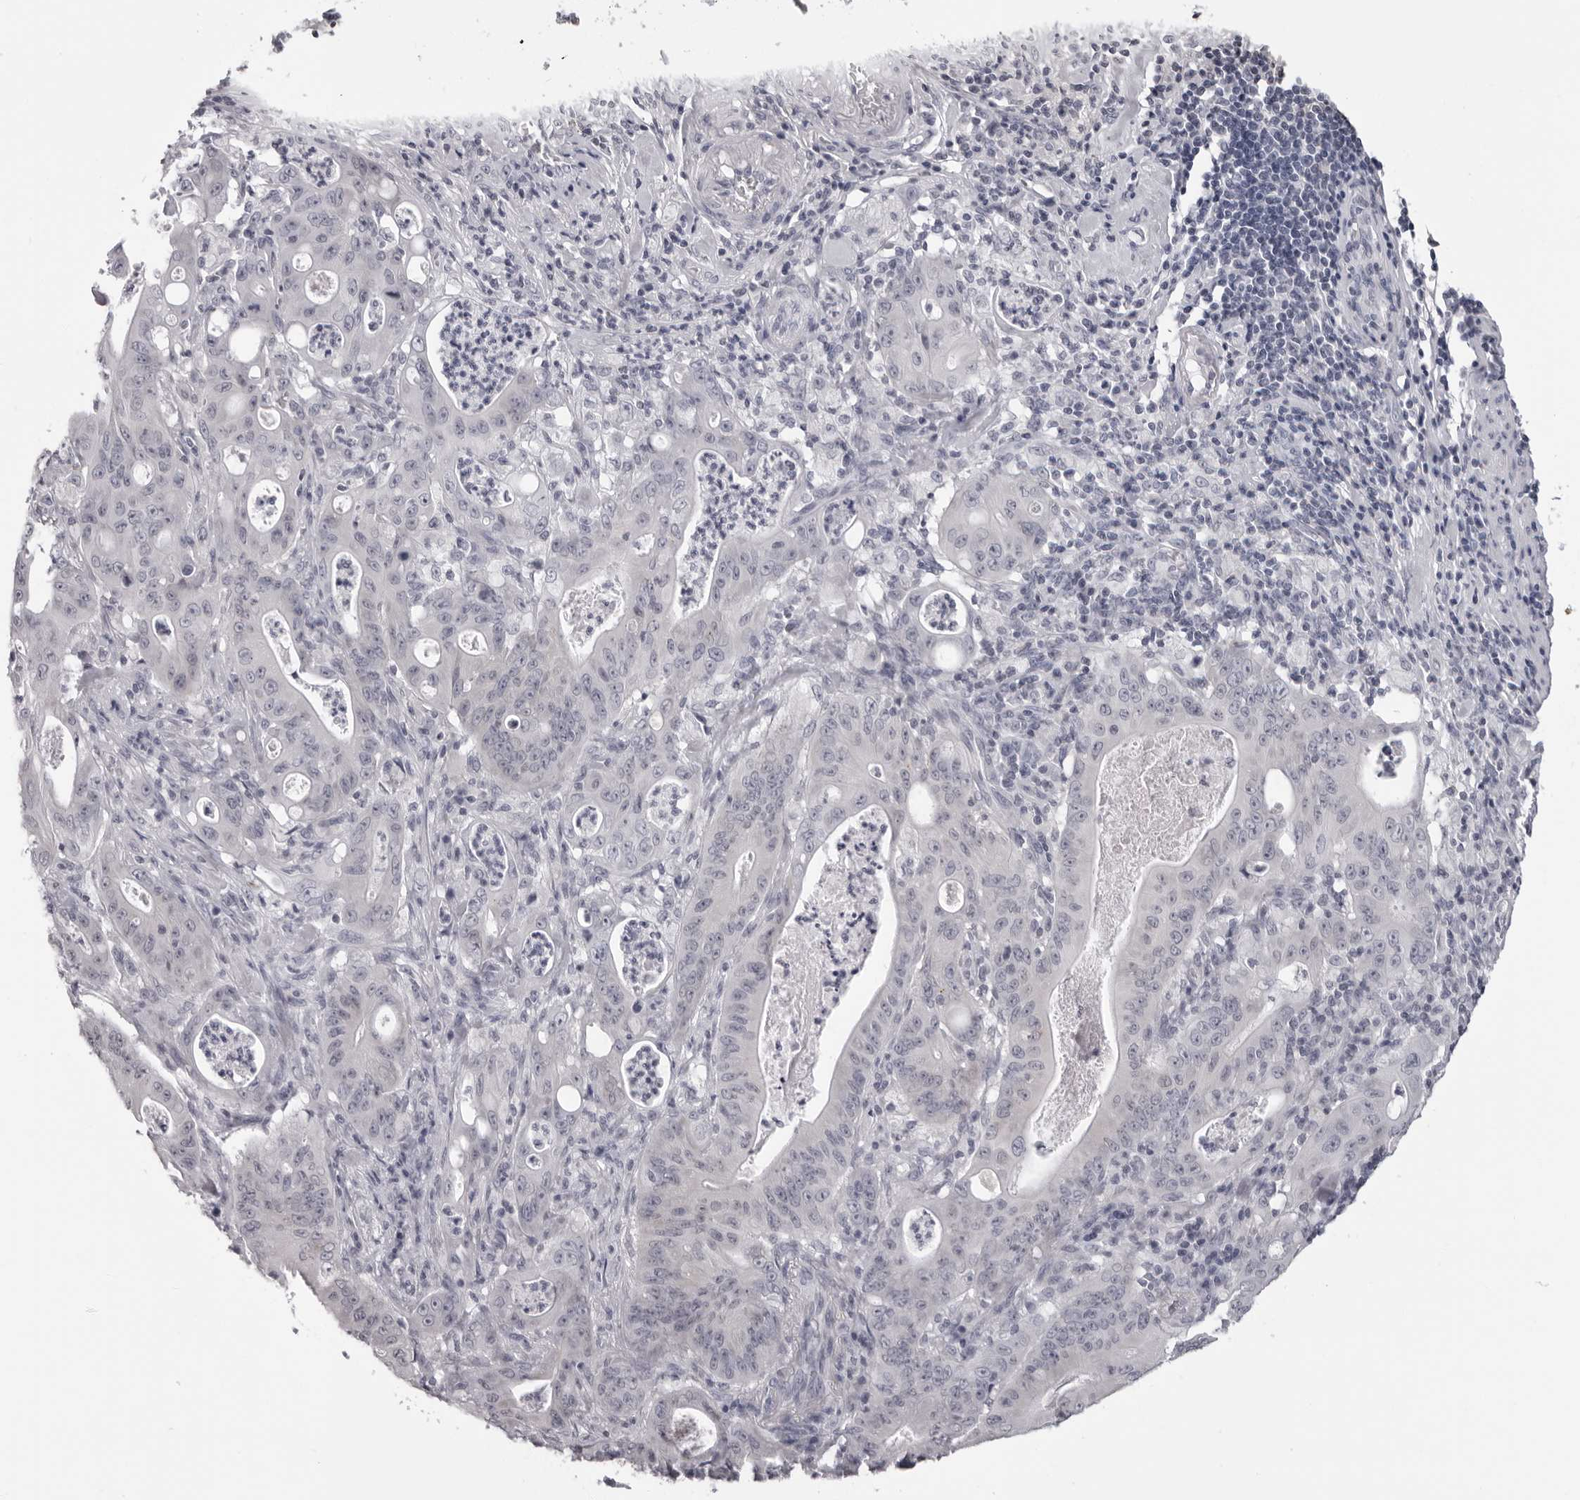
{"staining": {"intensity": "negative", "quantity": "none", "location": "none"}, "tissue": "pancreatic cancer", "cell_type": "Tumor cells", "image_type": "cancer", "snomed": [{"axis": "morphology", "description": "Normal tissue, NOS"}, {"axis": "topography", "description": "Lymph node"}], "caption": "Tumor cells are negative for brown protein staining in pancreatic cancer.", "gene": "DNALI1", "patient": {"sex": "male", "age": 62}}